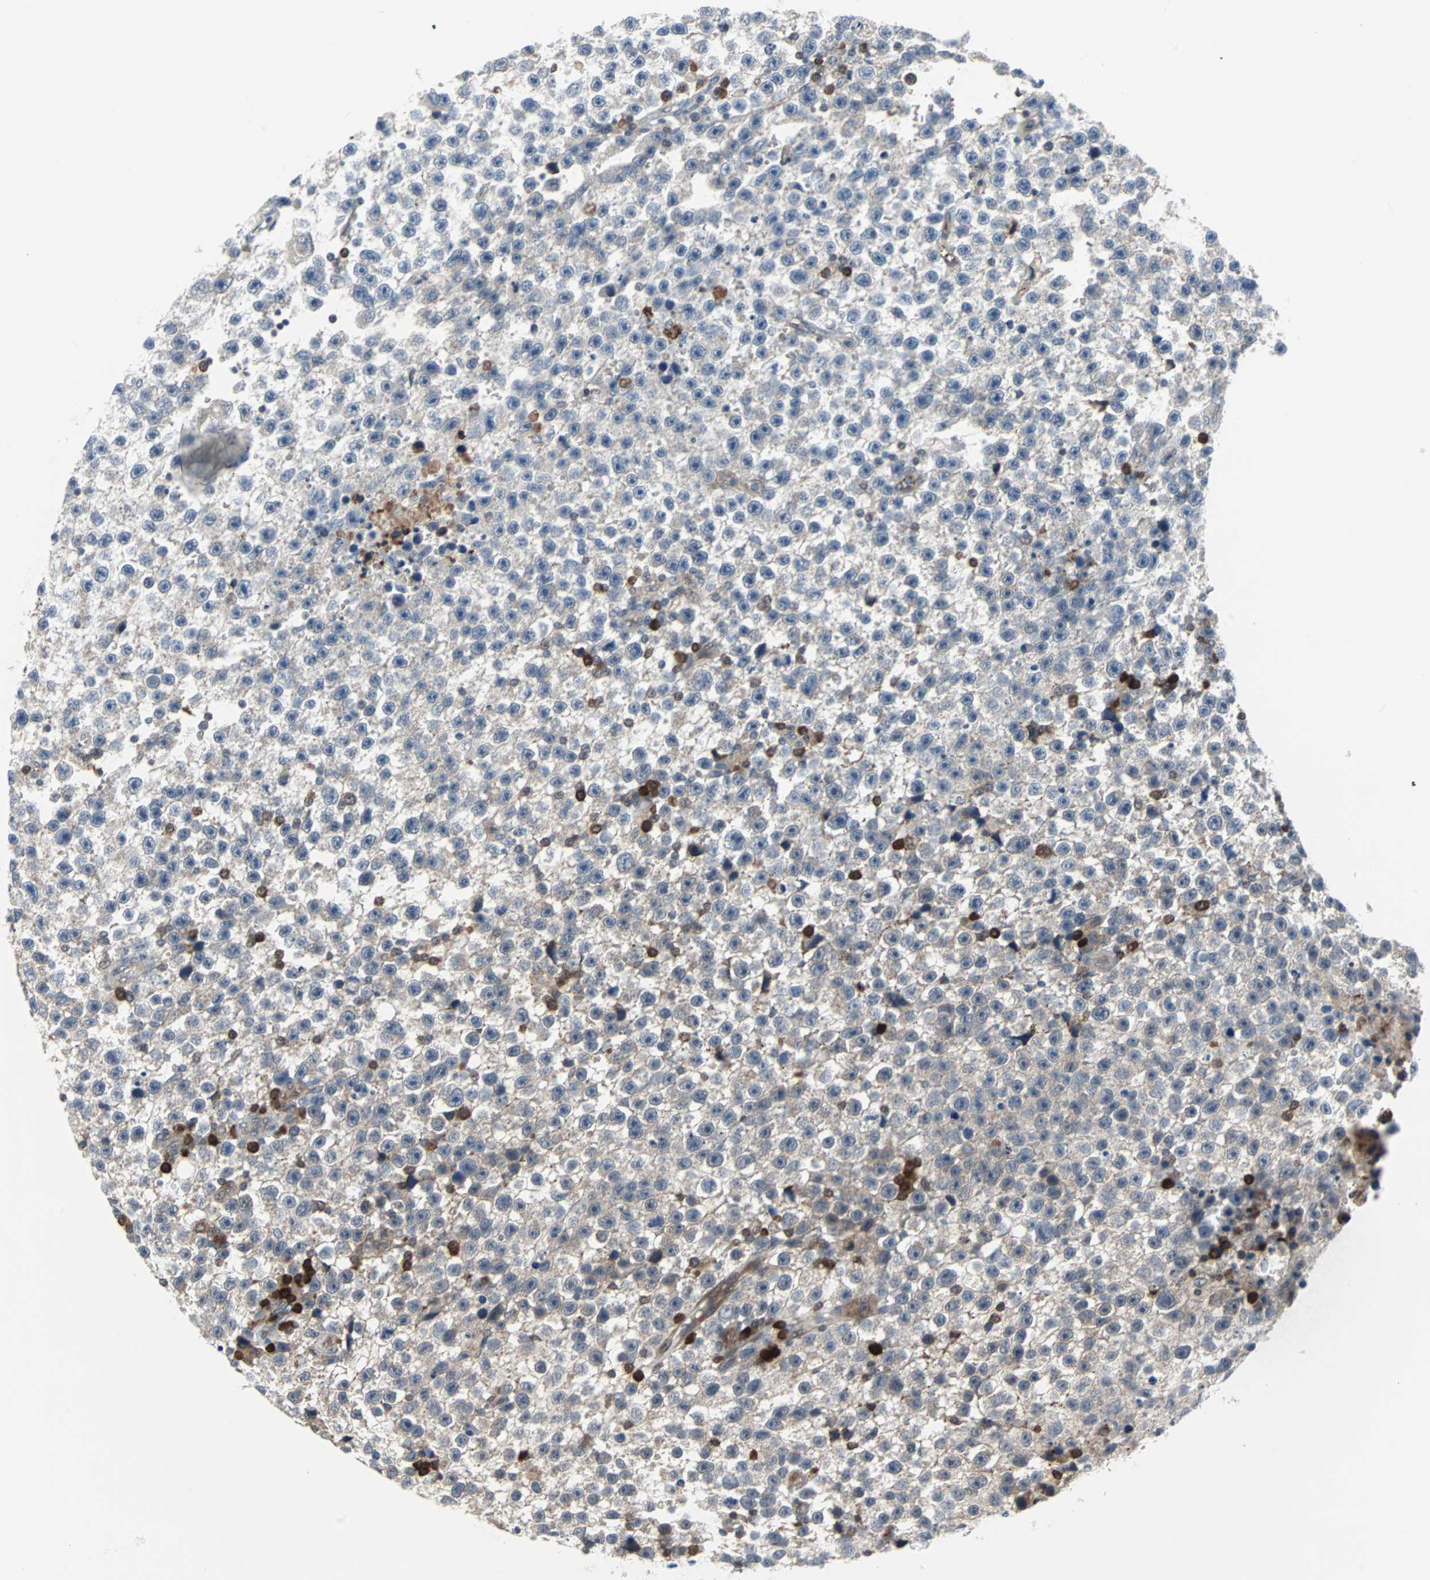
{"staining": {"intensity": "negative", "quantity": "none", "location": "none"}, "tissue": "testis cancer", "cell_type": "Tumor cells", "image_type": "cancer", "snomed": [{"axis": "morphology", "description": "Seminoma, NOS"}, {"axis": "topography", "description": "Testis"}], "caption": "Tumor cells are negative for brown protein staining in testis cancer.", "gene": "CASP3", "patient": {"sex": "male", "age": 33}}